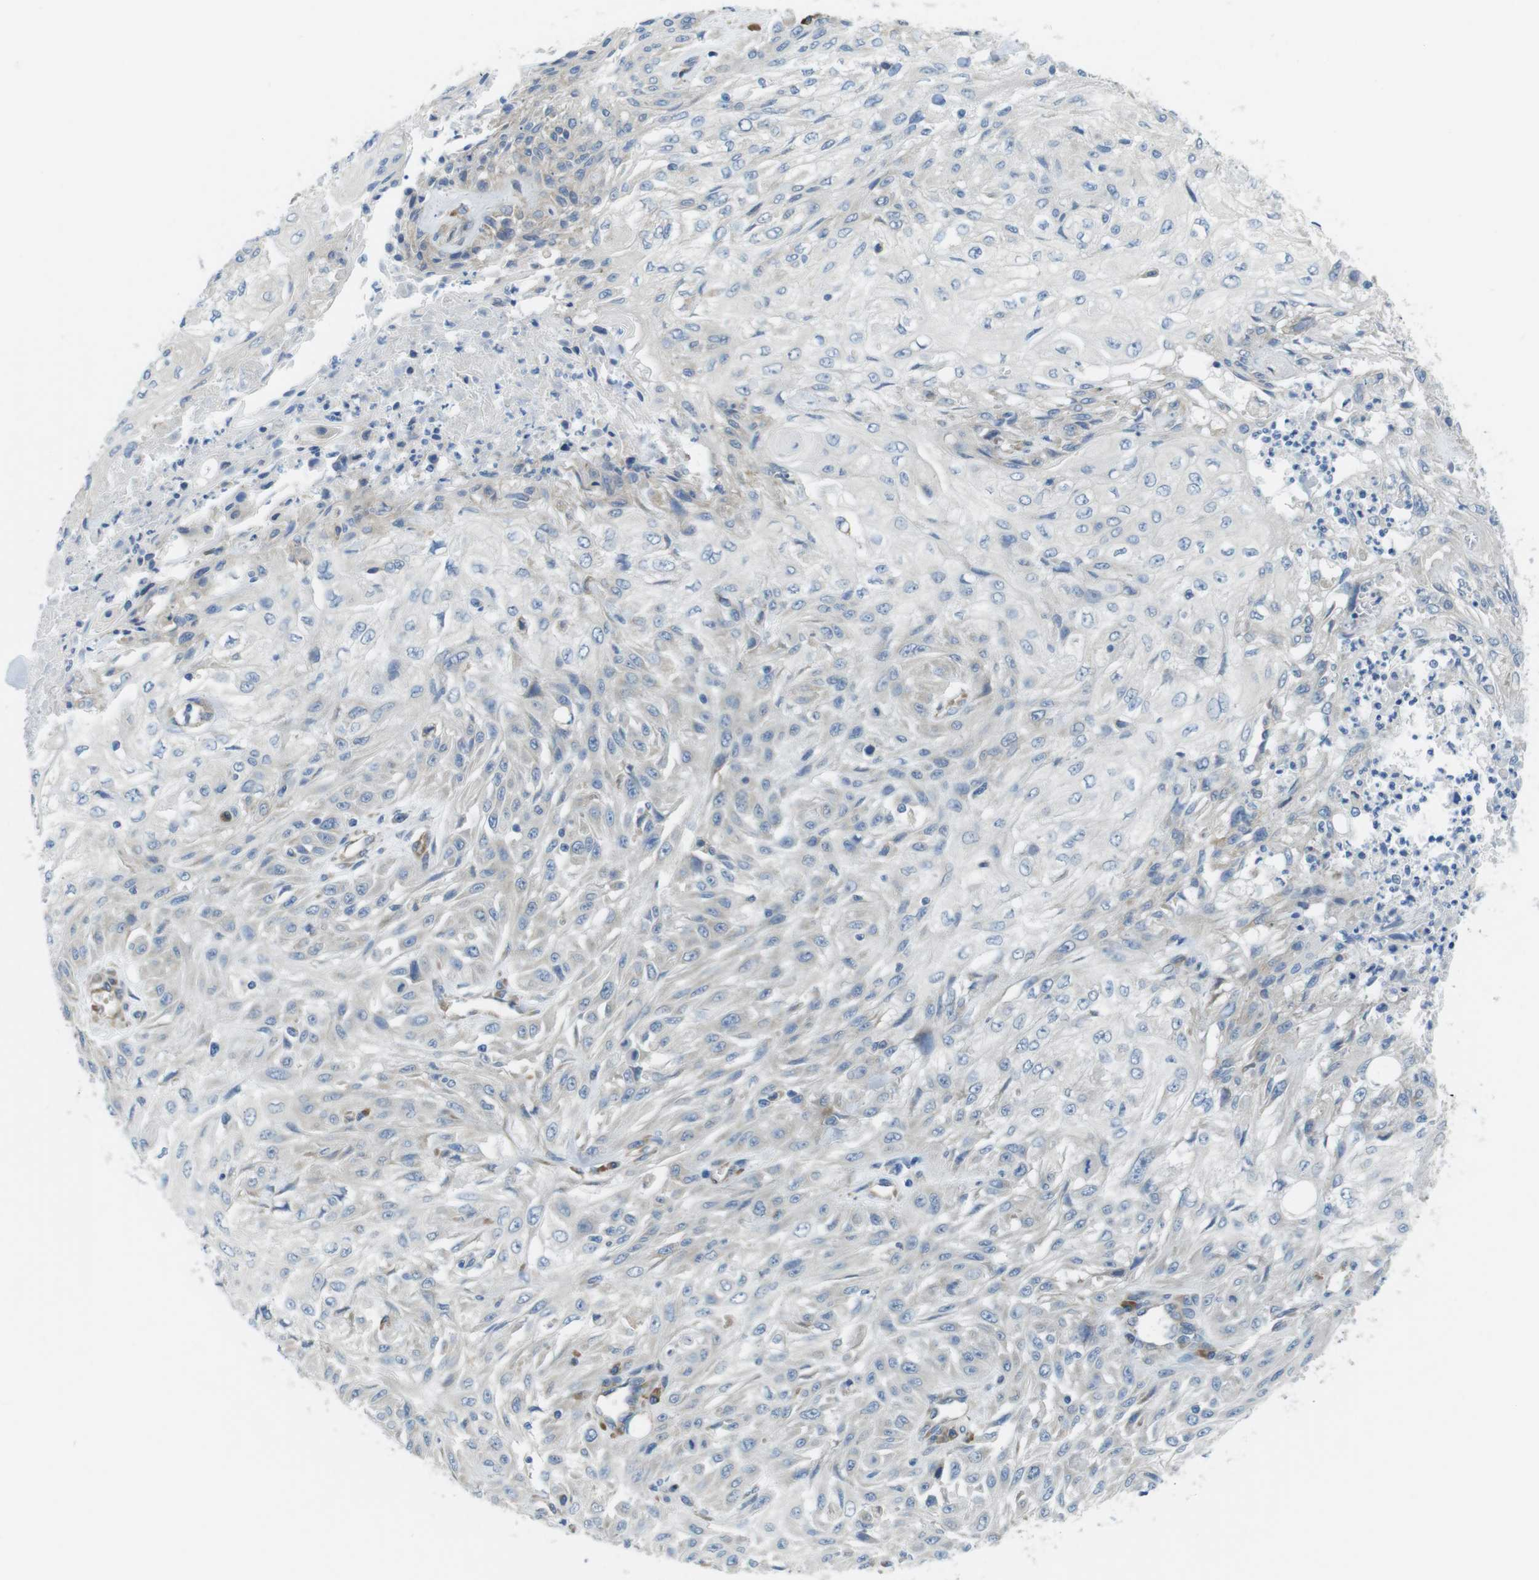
{"staining": {"intensity": "negative", "quantity": "none", "location": "none"}, "tissue": "skin cancer", "cell_type": "Tumor cells", "image_type": "cancer", "snomed": [{"axis": "morphology", "description": "Squamous cell carcinoma, NOS"}, {"axis": "topography", "description": "Skin"}], "caption": "Tumor cells are negative for protein expression in human squamous cell carcinoma (skin).", "gene": "TMEM234", "patient": {"sex": "male", "age": 75}}